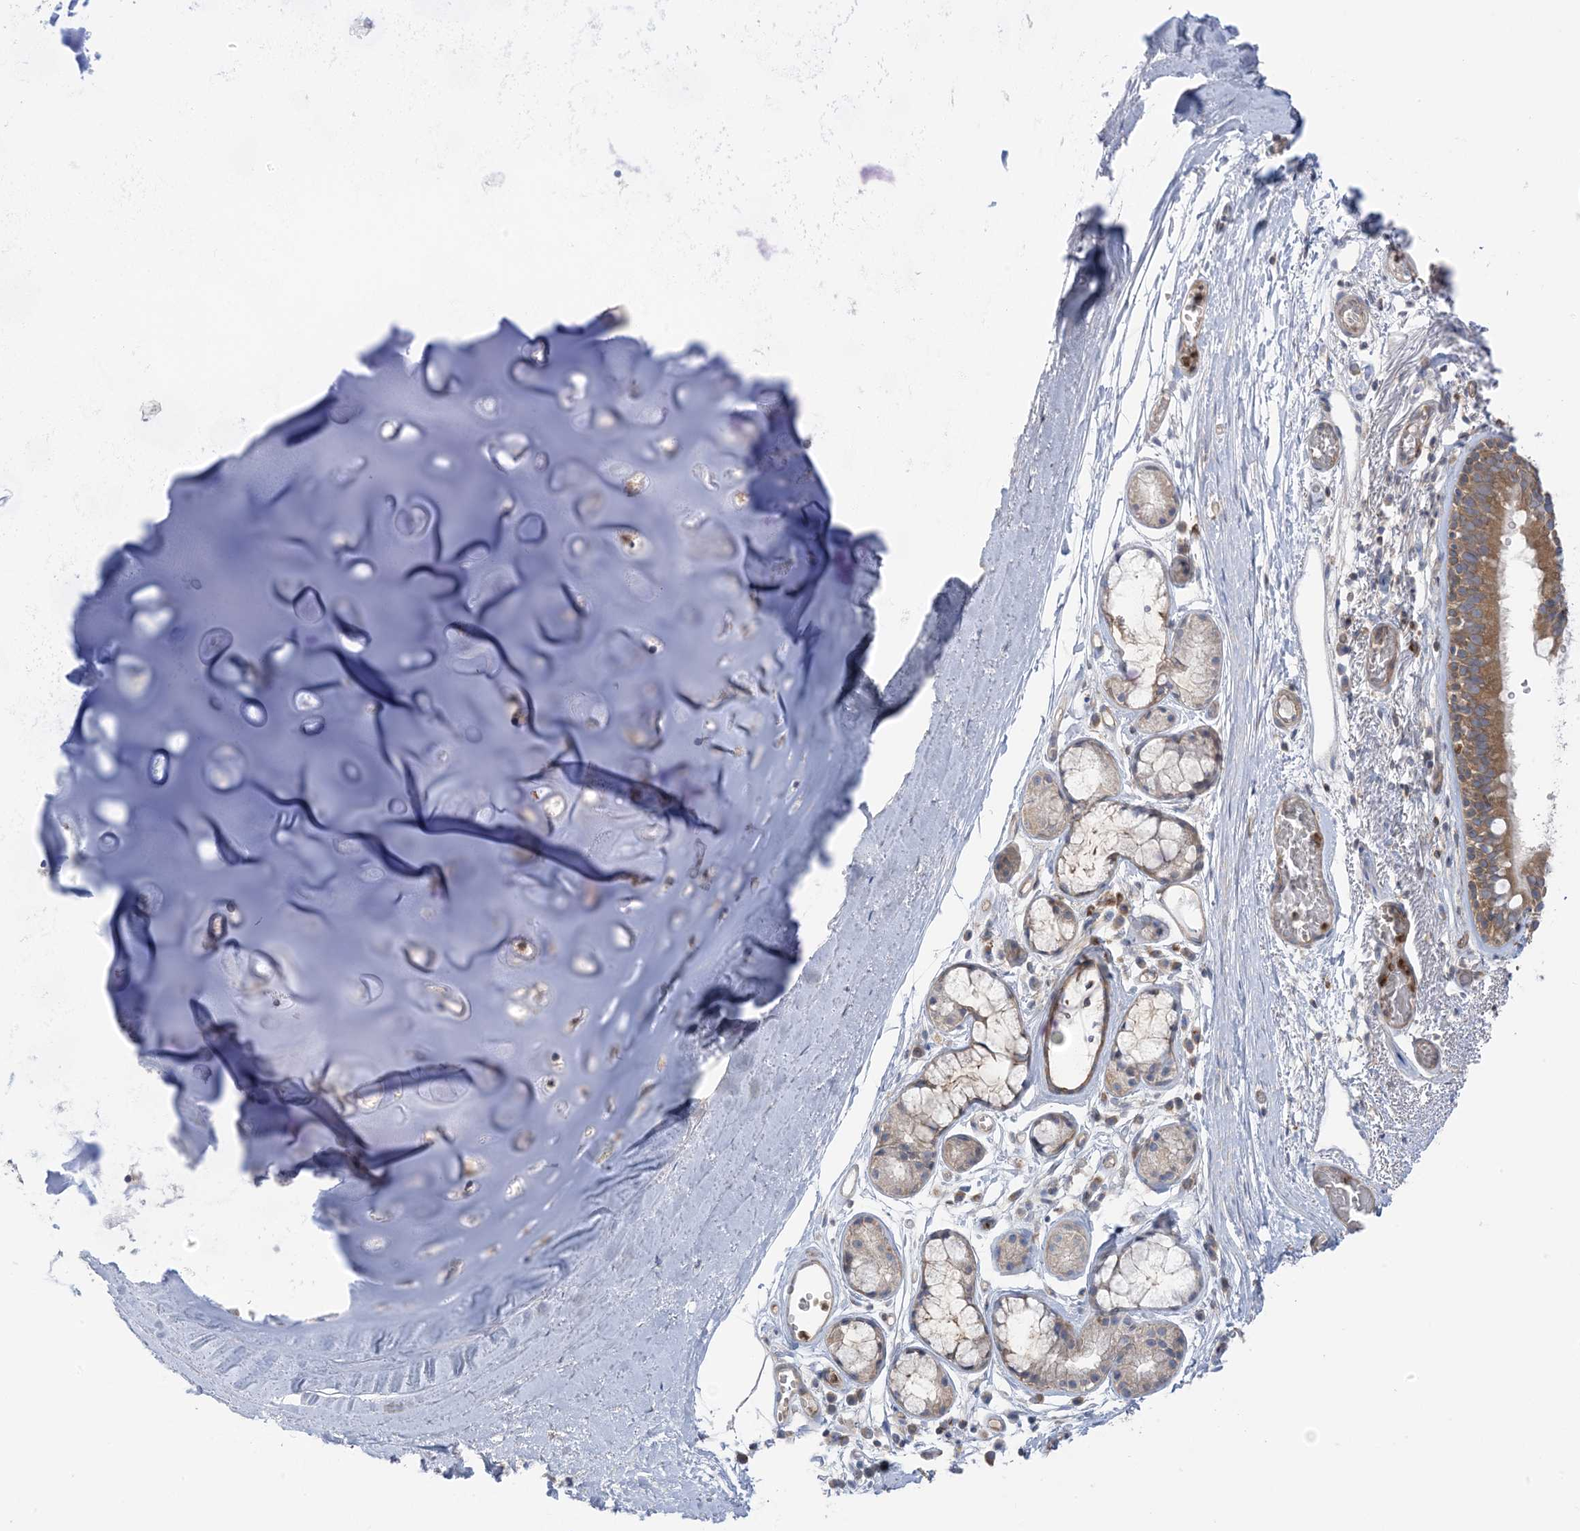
{"staining": {"intensity": "moderate", "quantity": ">75%", "location": "cytoplasmic/membranous"}, "tissue": "bronchus", "cell_type": "Respiratory epithelial cells", "image_type": "normal", "snomed": [{"axis": "morphology", "description": "Normal tissue, NOS"}, {"axis": "topography", "description": "Bronchus"}, {"axis": "topography", "description": "Lung"}], "caption": "This micrograph reveals immunohistochemistry staining of unremarkable bronchus, with medium moderate cytoplasmic/membranous expression in approximately >75% of respiratory epithelial cells.", "gene": "ICMT", "patient": {"sex": "male", "age": 56}}